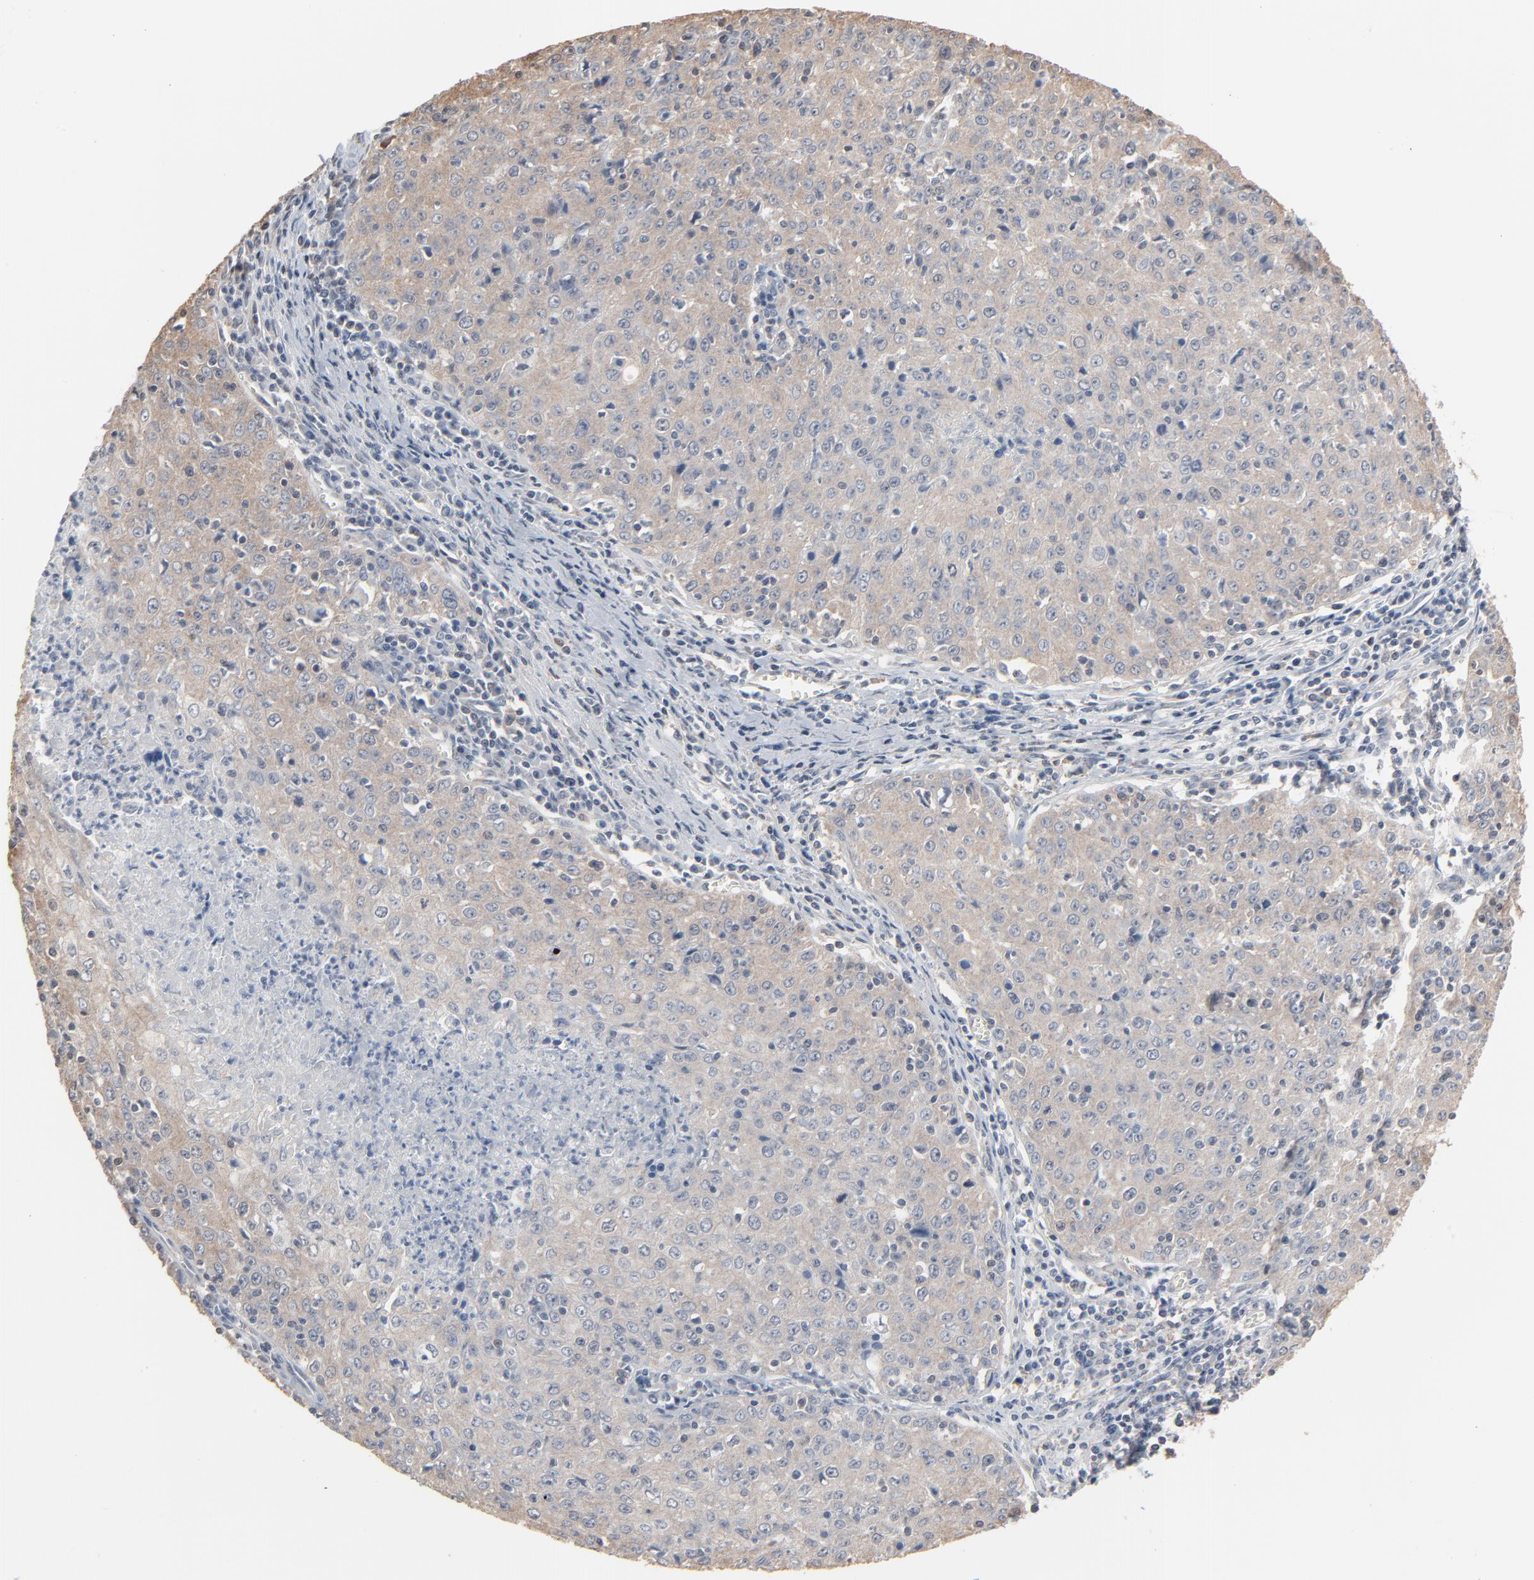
{"staining": {"intensity": "weak", "quantity": ">75%", "location": "cytoplasmic/membranous"}, "tissue": "cervical cancer", "cell_type": "Tumor cells", "image_type": "cancer", "snomed": [{"axis": "morphology", "description": "Squamous cell carcinoma, NOS"}, {"axis": "topography", "description": "Cervix"}], "caption": "Squamous cell carcinoma (cervical) was stained to show a protein in brown. There is low levels of weak cytoplasmic/membranous staining in about >75% of tumor cells. The staining was performed using DAB to visualize the protein expression in brown, while the nuclei were stained in blue with hematoxylin (Magnification: 20x).", "gene": "CCT5", "patient": {"sex": "female", "age": 27}}